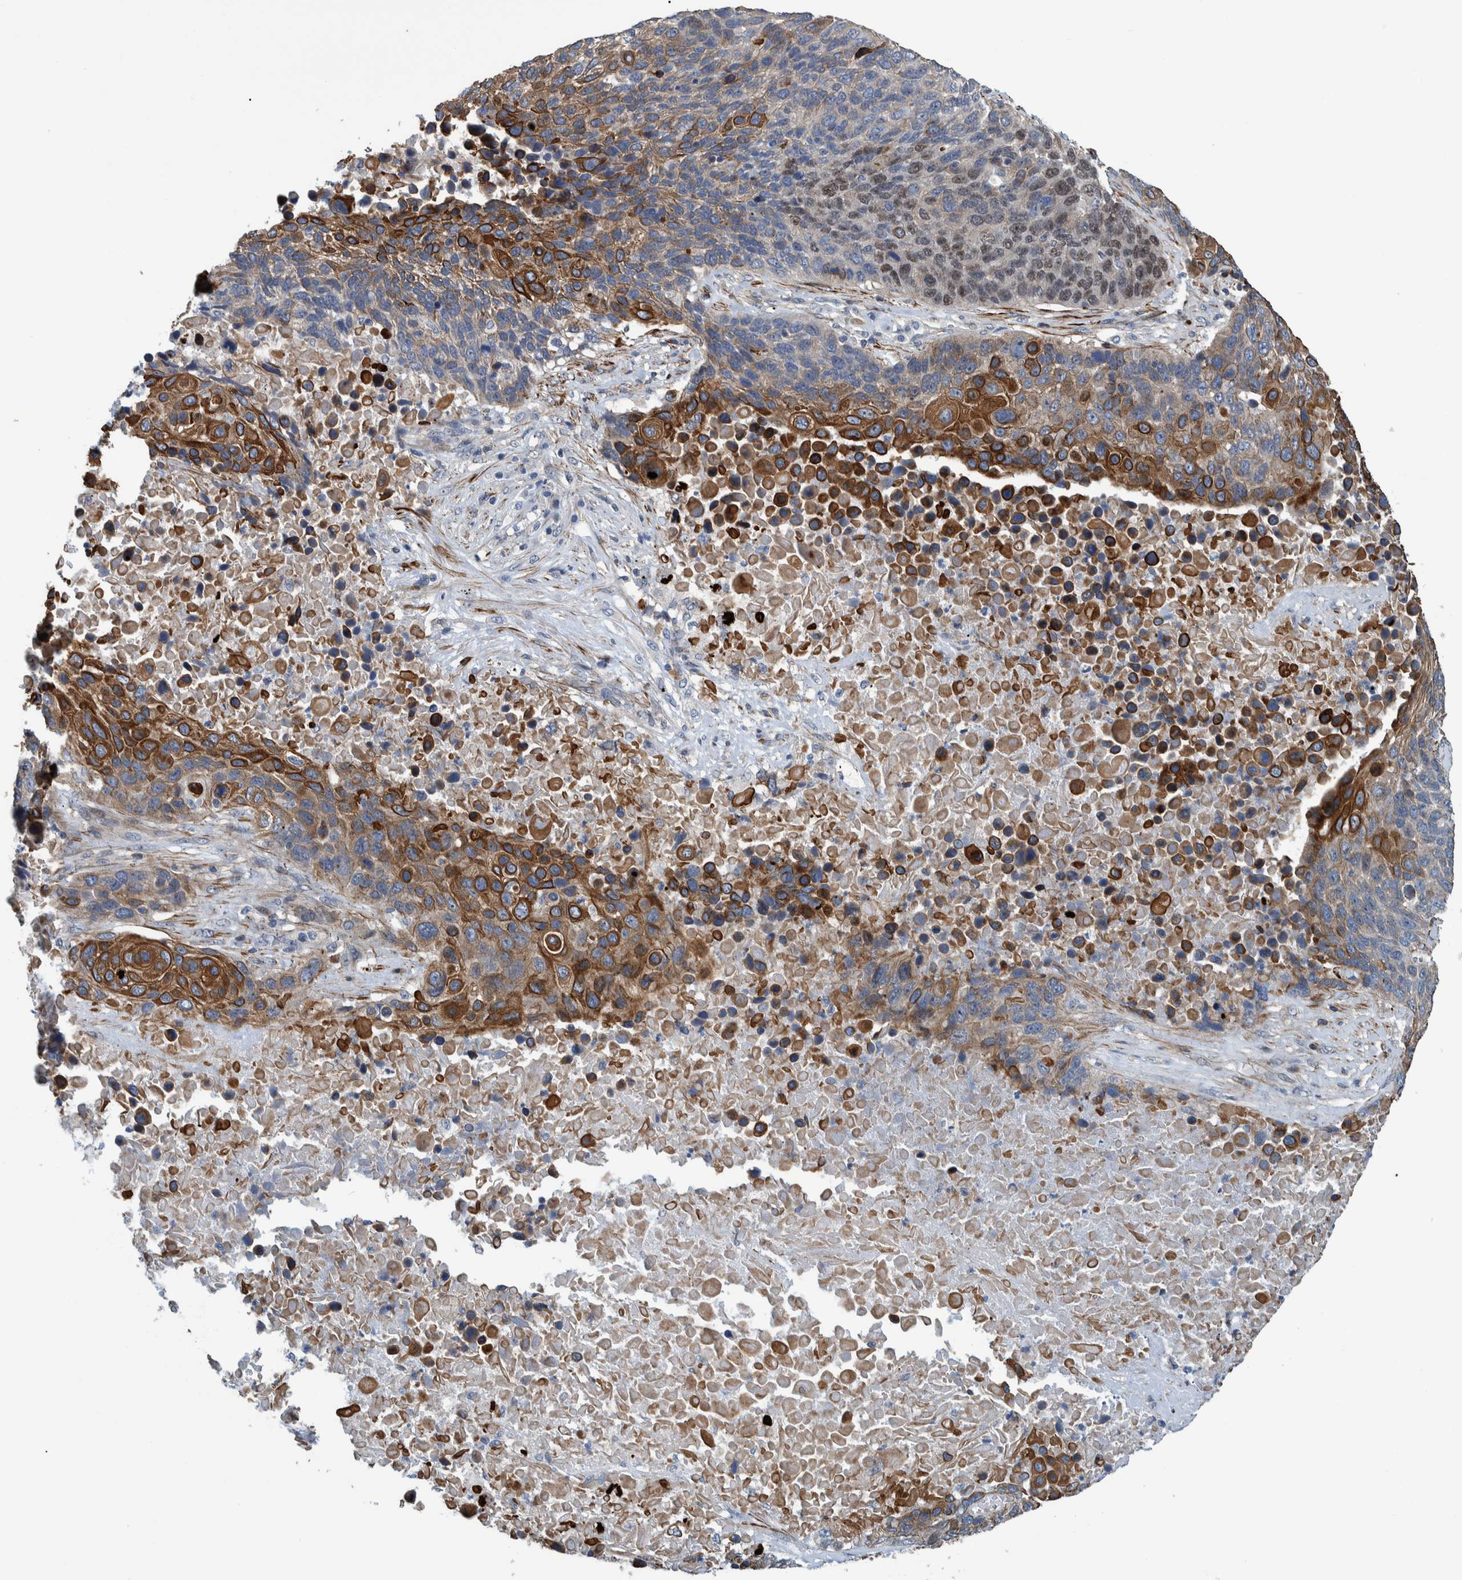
{"staining": {"intensity": "moderate", "quantity": "25%-75%", "location": "cytoplasmic/membranous"}, "tissue": "lung cancer", "cell_type": "Tumor cells", "image_type": "cancer", "snomed": [{"axis": "morphology", "description": "Squamous cell carcinoma, NOS"}, {"axis": "topography", "description": "Lung"}], "caption": "Lung cancer tissue reveals moderate cytoplasmic/membranous staining in about 25%-75% of tumor cells, visualized by immunohistochemistry.", "gene": "MKS1", "patient": {"sex": "male", "age": 66}}